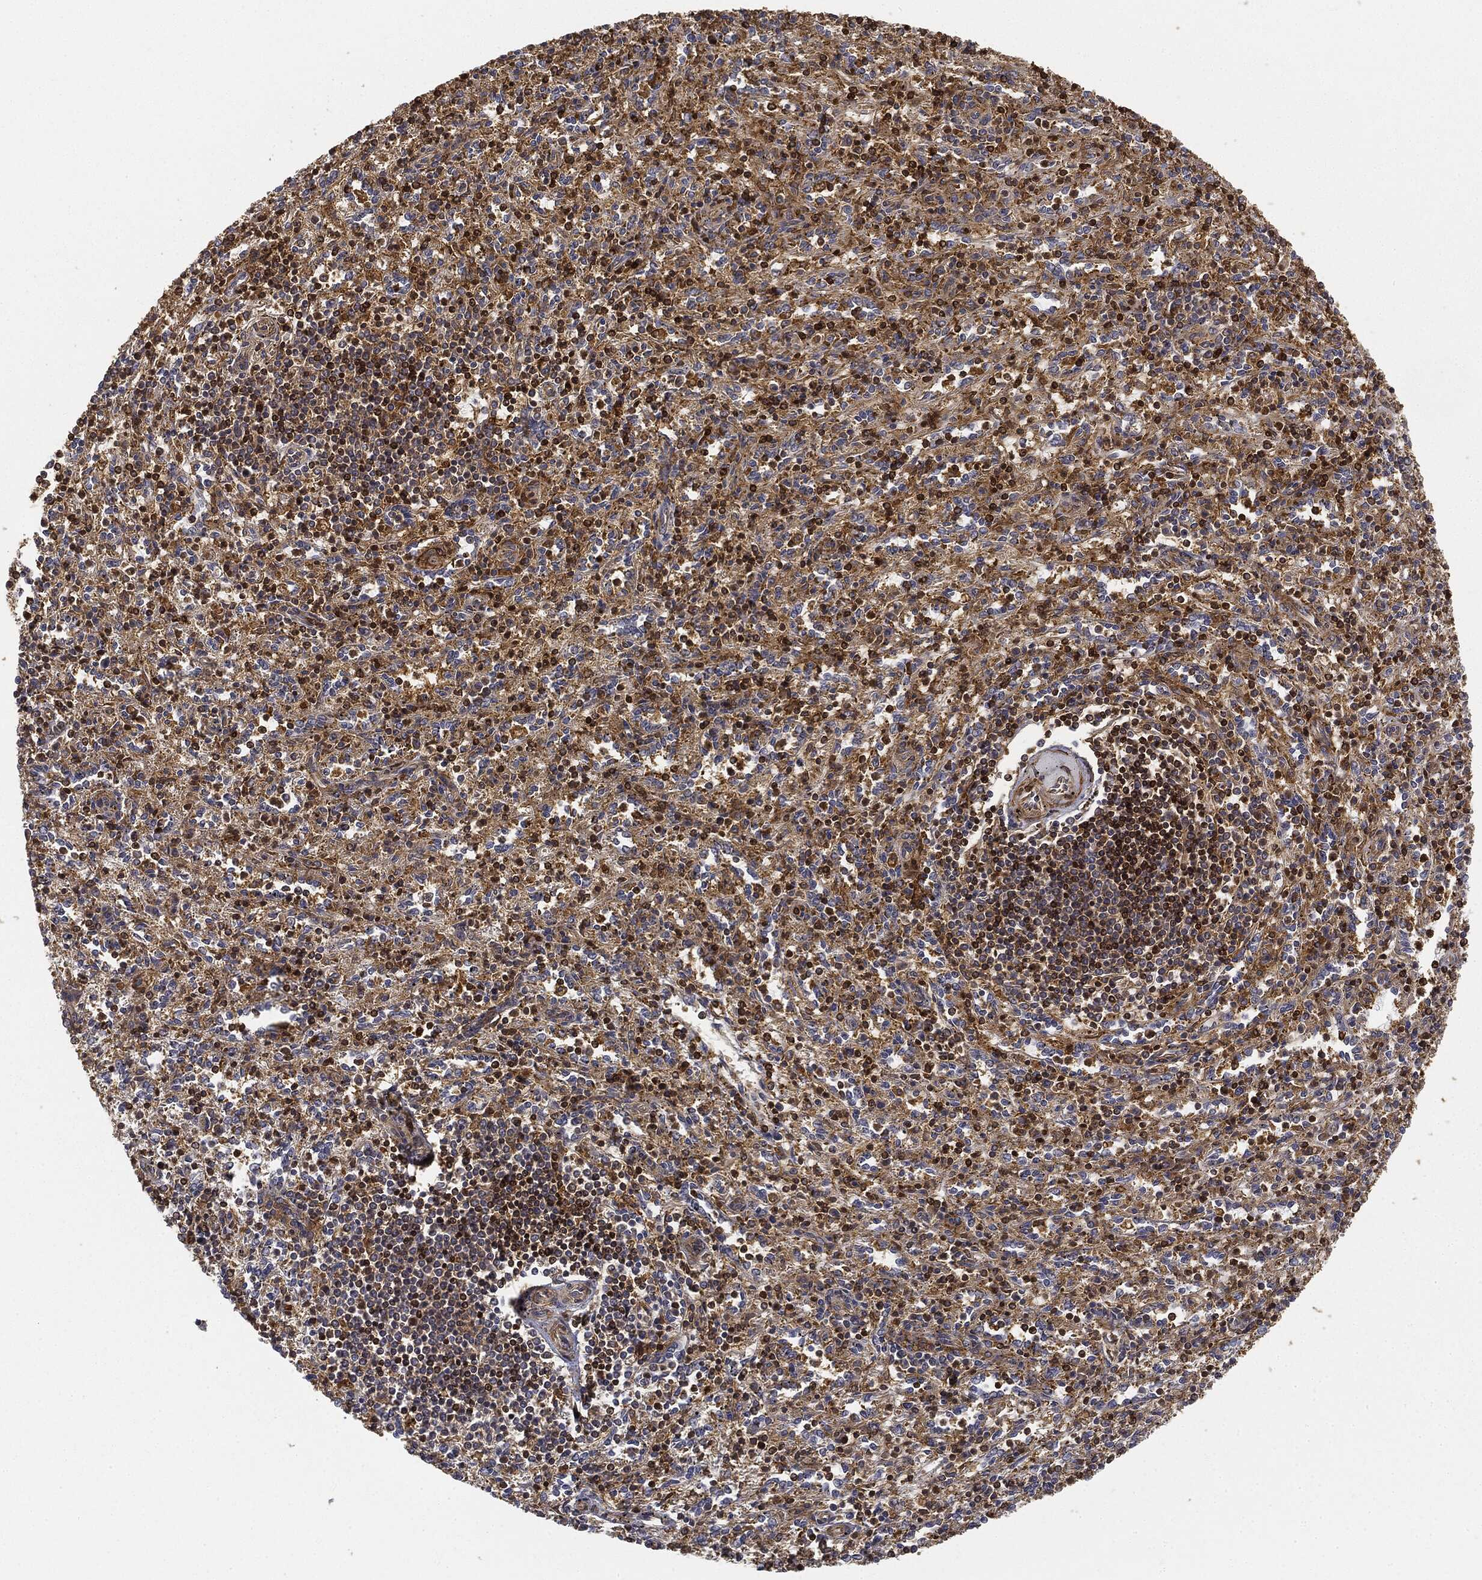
{"staining": {"intensity": "strong", "quantity": "<25%", "location": "cytoplasmic/membranous"}, "tissue": "spleen", "cell_type": "Cells in red pulp", "image_type": "normal", "snomed": [{"axis": "morphology", "description": "Normal tissue, NOS"}, {"axis": "topography", "description": "Spleen"}], "caption": "Immunohistochemistry of benign human spleen exhibits medium levels of strong cytoplasmic/membranous expression in about <25% of cells in red pulp.", "gene": "WDR1", "patient": {"sex": "male", "age": 69}}